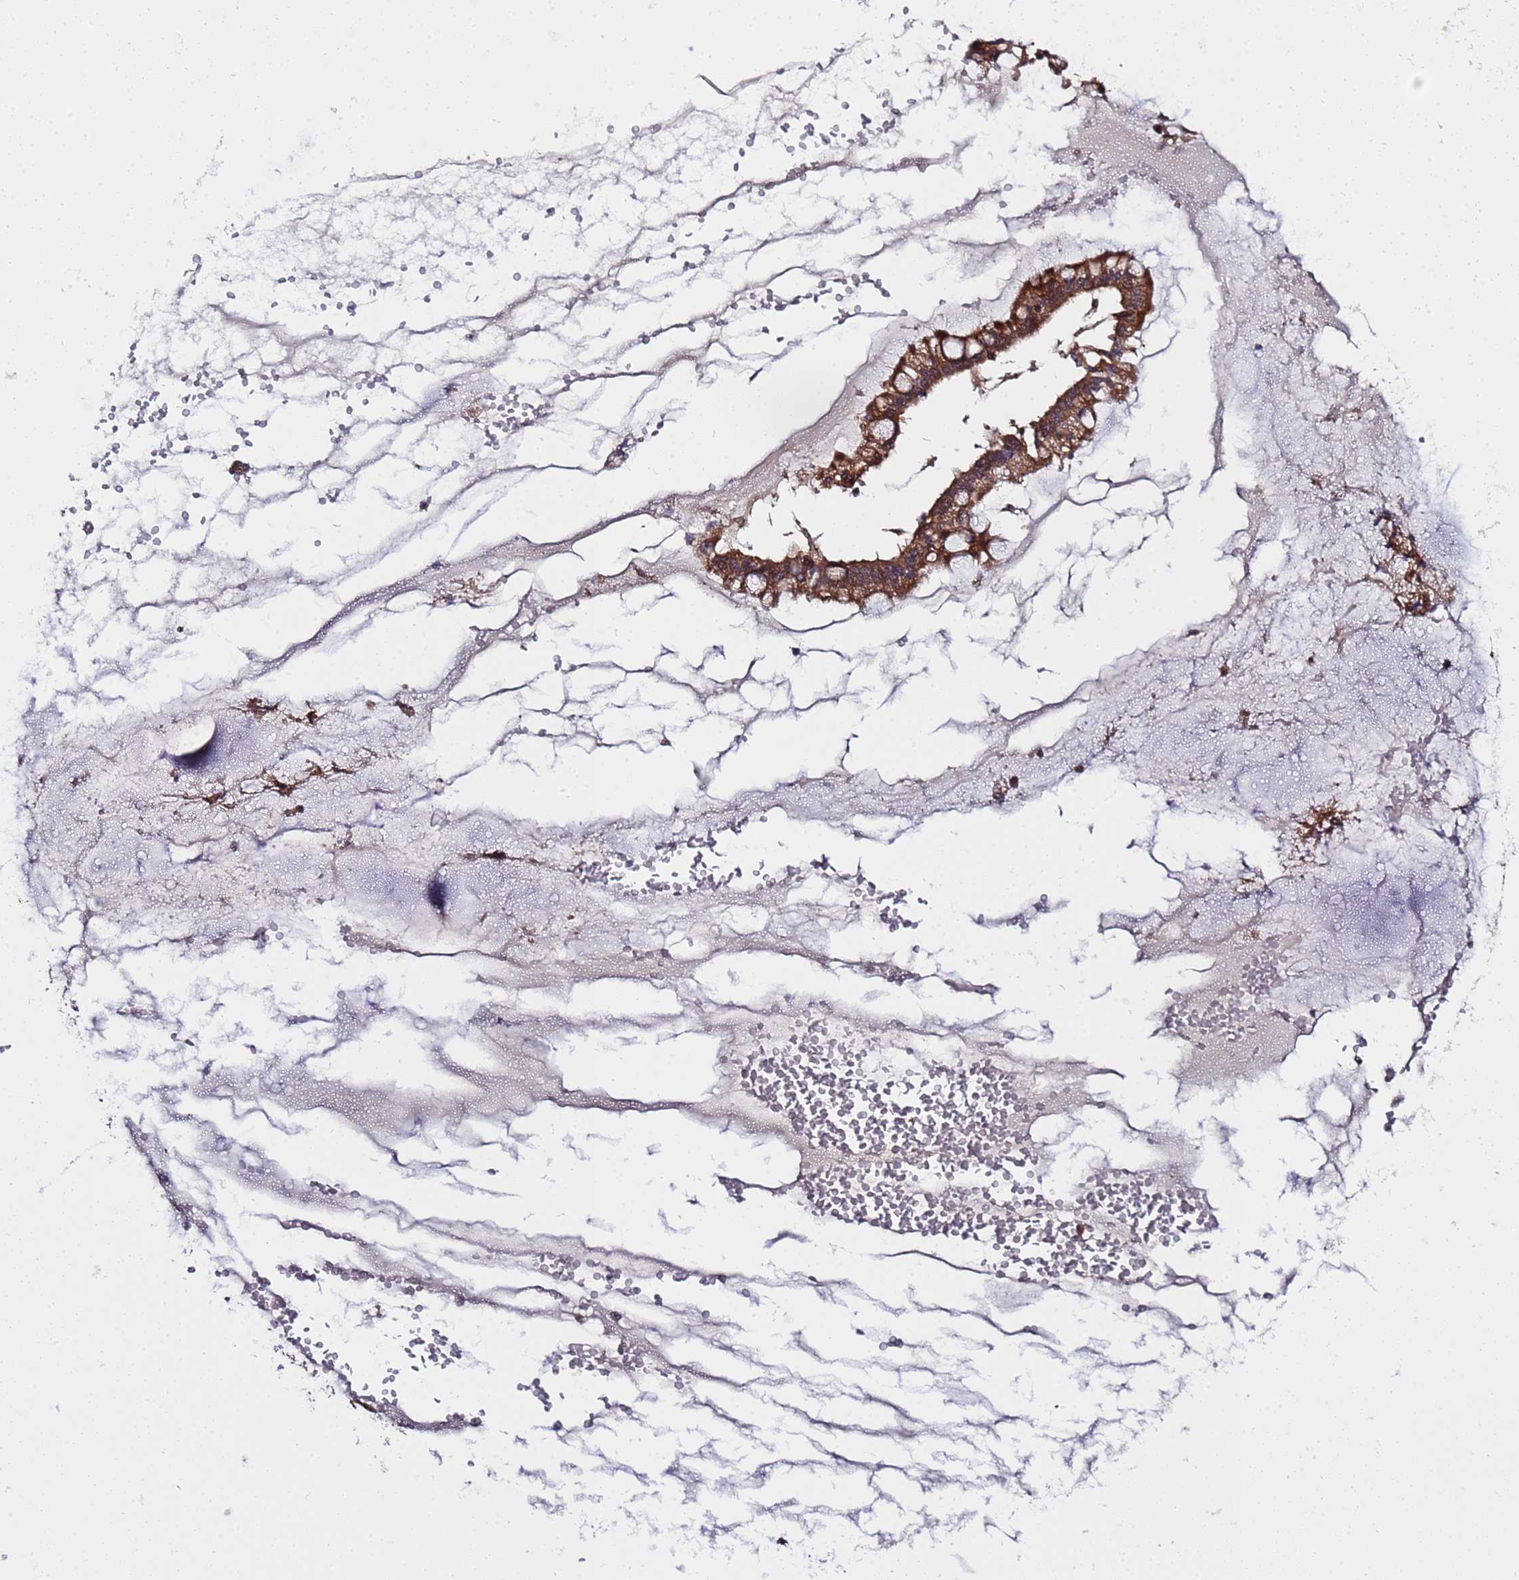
{"staining": {"intensity": "strong", "quantity": ">75%", "location": "cytoplasmic/membranous,nuclear"}, "tissue": "ovarian cancer", "cell_type": "Tumor cells", "image_type": "cancer", "snomed": [{"axis": "morphology", "description": "Cystadenocarcinoma, mucinous, NOS"}, {"axis": "topography", "description": "Ovary"}], "caption": "Human ovarian cancer stained for a protein (brown) demonstrates strong cytoplasmic/membranous and nuclear positive expression in approximately >75% of tumor cells.", "gene": "ANAPC13", "patient": {"sex": "female", "age": 73}}